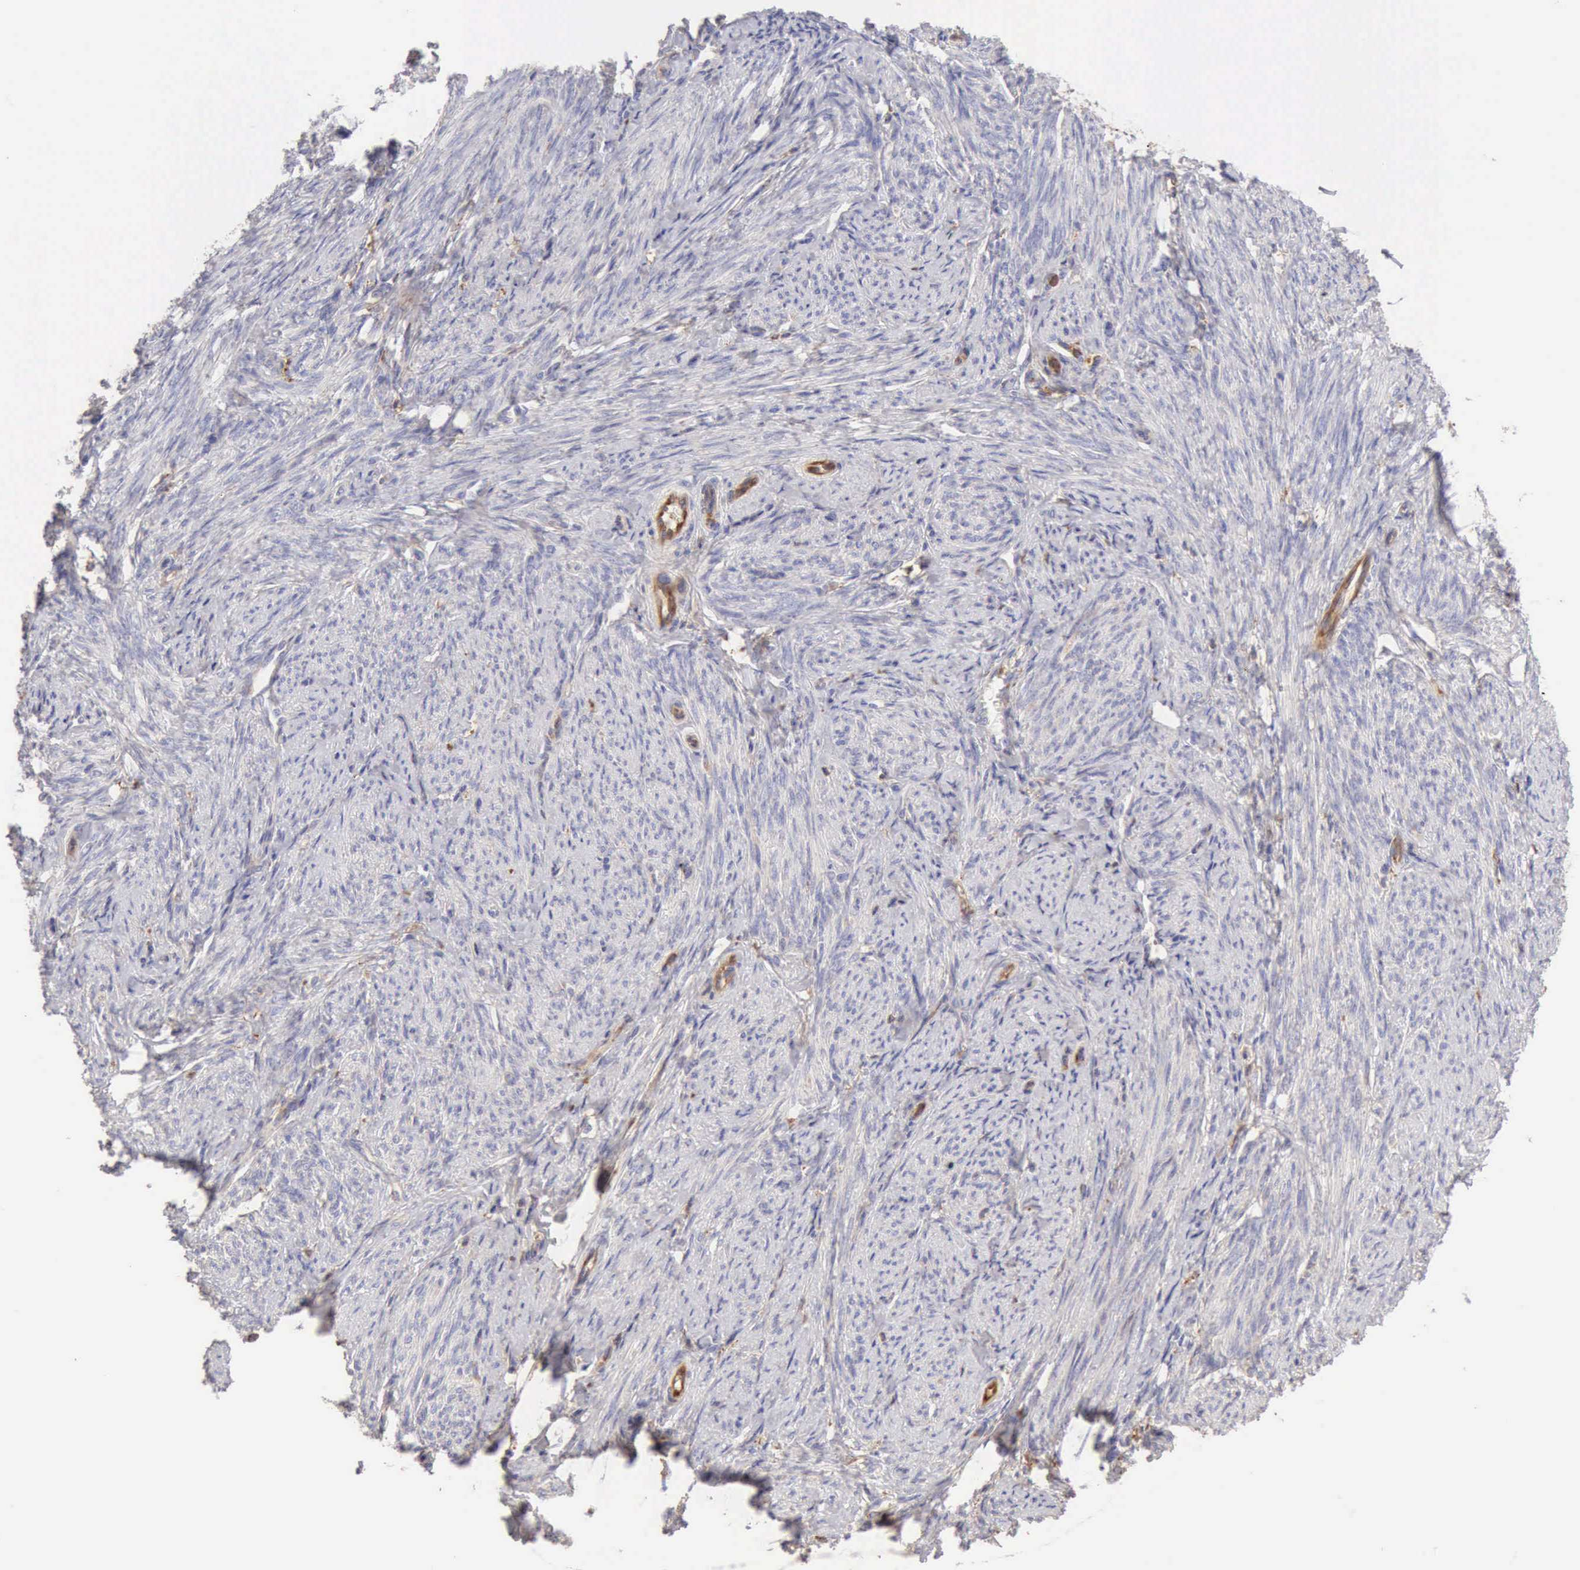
{"staining": {"intensity": "negative", "quantity": "none", "location": "none"}, "tissue": "smooth muscle", "cell_type": "Smooth muscle cells", "image_type": "normal", "snomed": [{"axis": "morphology", "description": "Normal tissue, NOS"}, {"axis": "topography", "description": "Smooth muscle"}, {"axis": "topography", "description": "Cervix"}], "caption": "This is a histopathology image of immunohistochemistry staining of normal smooth muscle, which shows no staining in smooth muscle cells.", "gene": "ARHGAP4", "patient": {"sex": "female", "age": 70}}